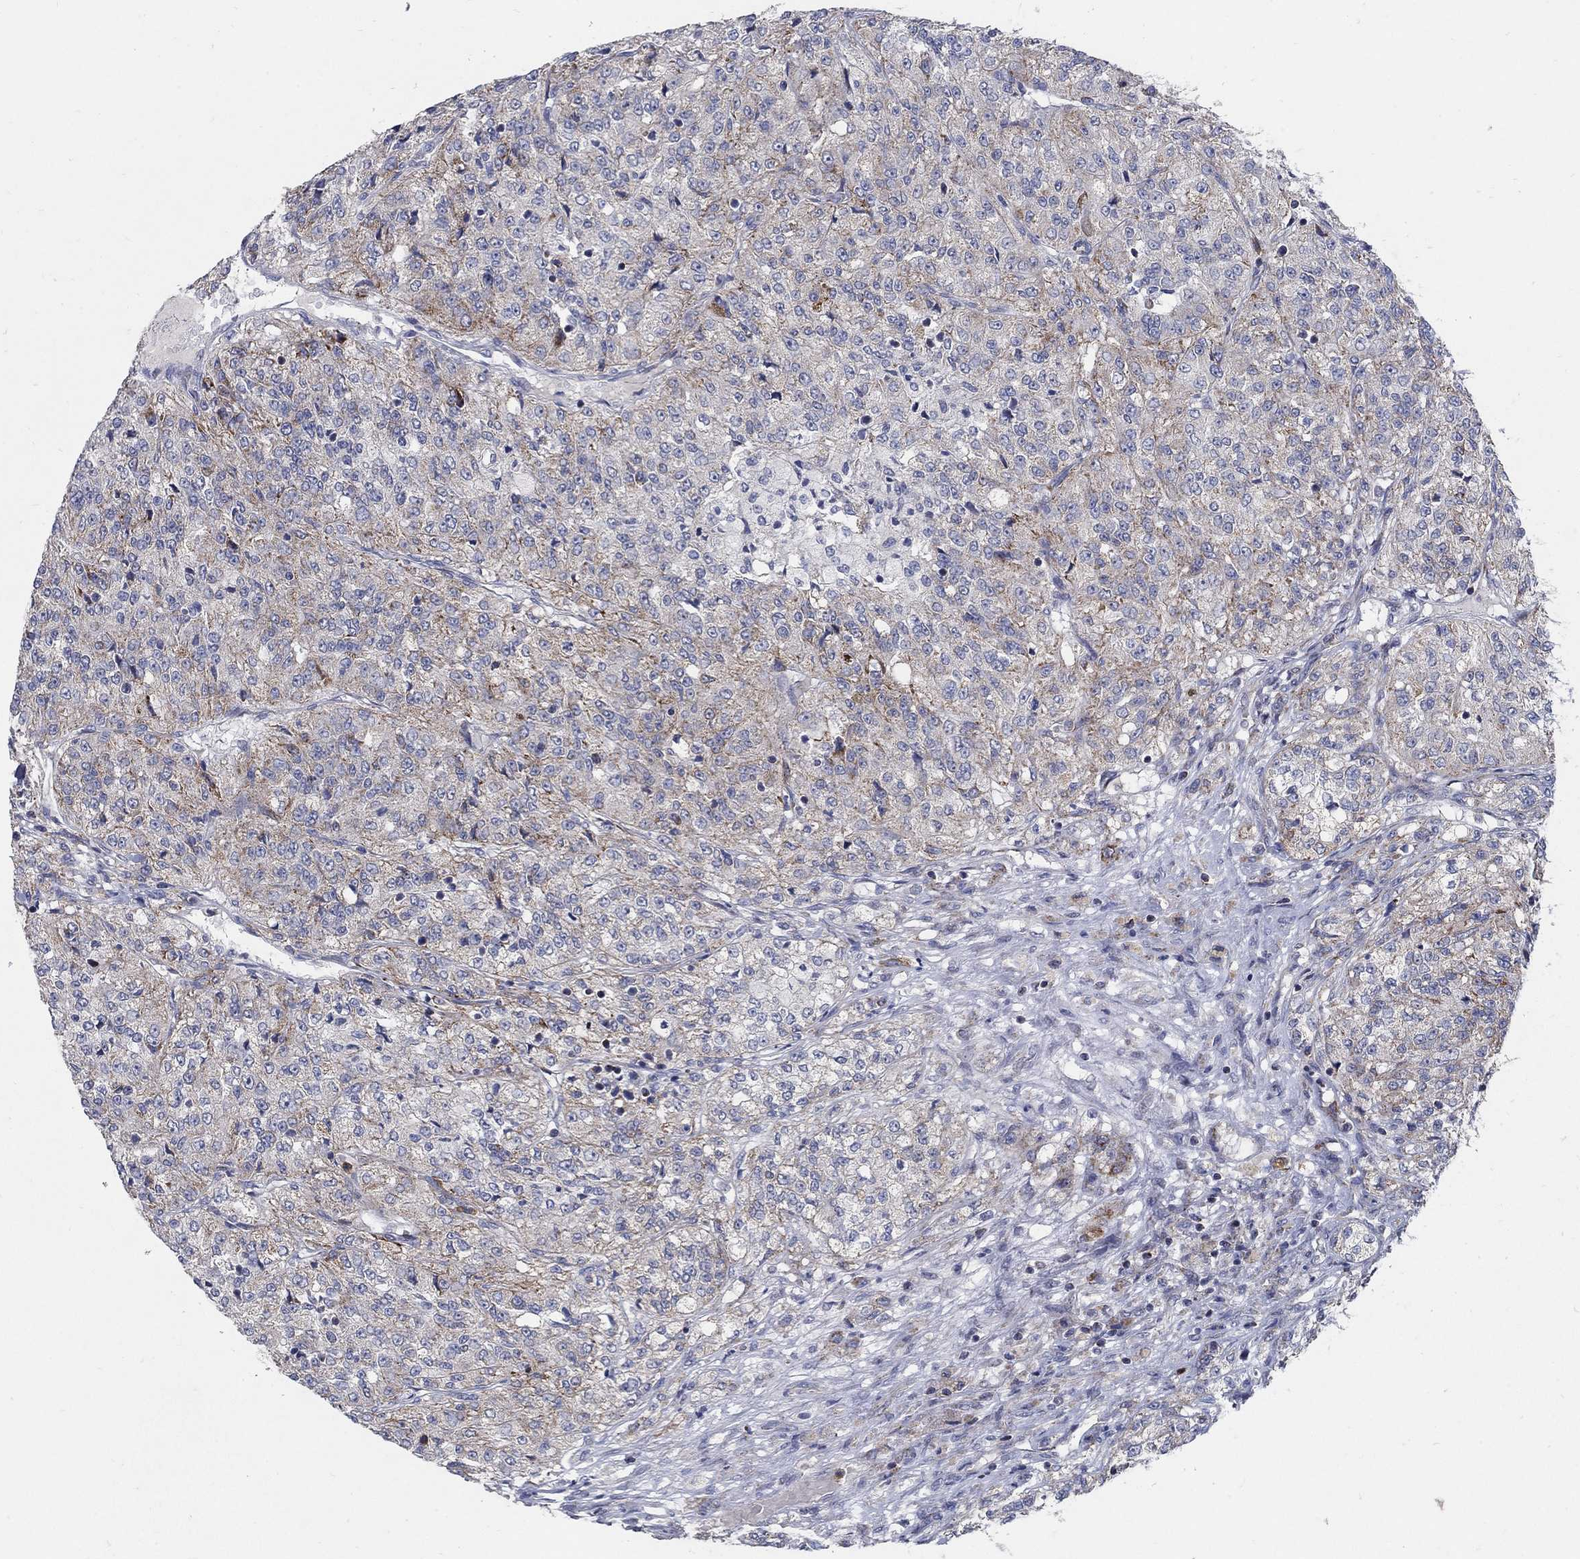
{"staining": {"intensity": "moderate", "quantity": "<25%", "location": "cytoplasmic/membranous"}, "tissue": "renal cancer", "cell_type": "Tumor cells", "image_type": "cancer", "snomed": [{"axis": "morphology", "description": "Adenocarcinoma, NOS"}, {"axis": "topography", "description": "Kidney"}], "caption": "Moderate cytoplasmic/membranous positivity for a protein is appreciated in about <25% of tumor cells of renal cancer using IHC.", "gene": "HMX2", "patient": {"sex": "female", "age": 63}}